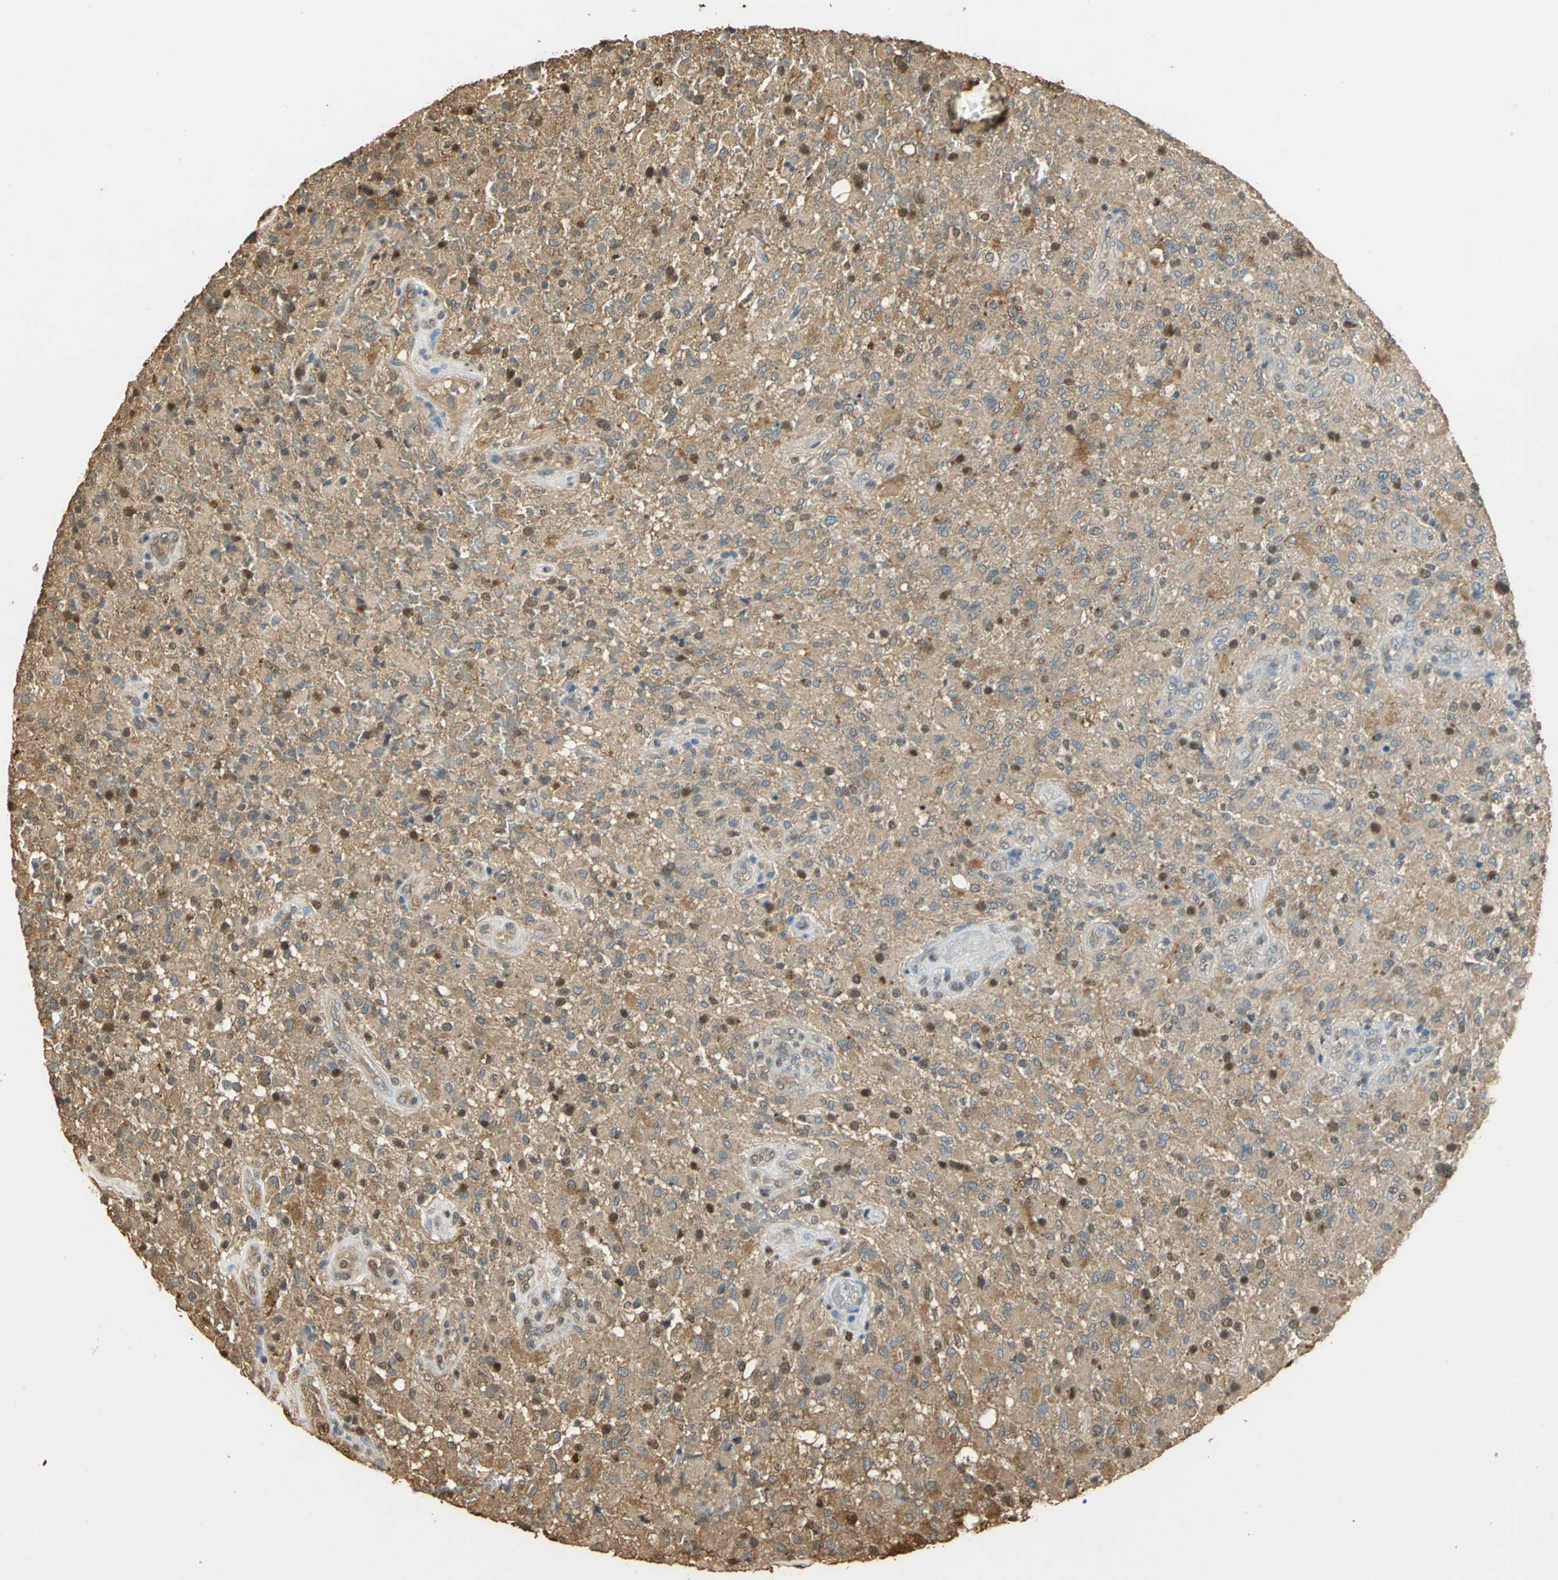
{"staining": {"intensity": "moderate", "quantity": ">75%", "location": "cytoplasmic/membranous"}, "tissue": "glioma", "cell_type": "Tumor cells", "image_type": "cancer", "snomed": [{"axis": "morphology", "description": "Glioma, malignant, High grade"}, {"axis": "topography", "description": "Brain"}], "caption": "A micrograph of human glioma stained for a protein shows moderate cytoplasmic/membranous brown staining in tumor cells. (Brightfield microscopy of DAB IHC at high magnification).", "gene": "GAPDH", "patient": {"sex": "male", "age": 71}}